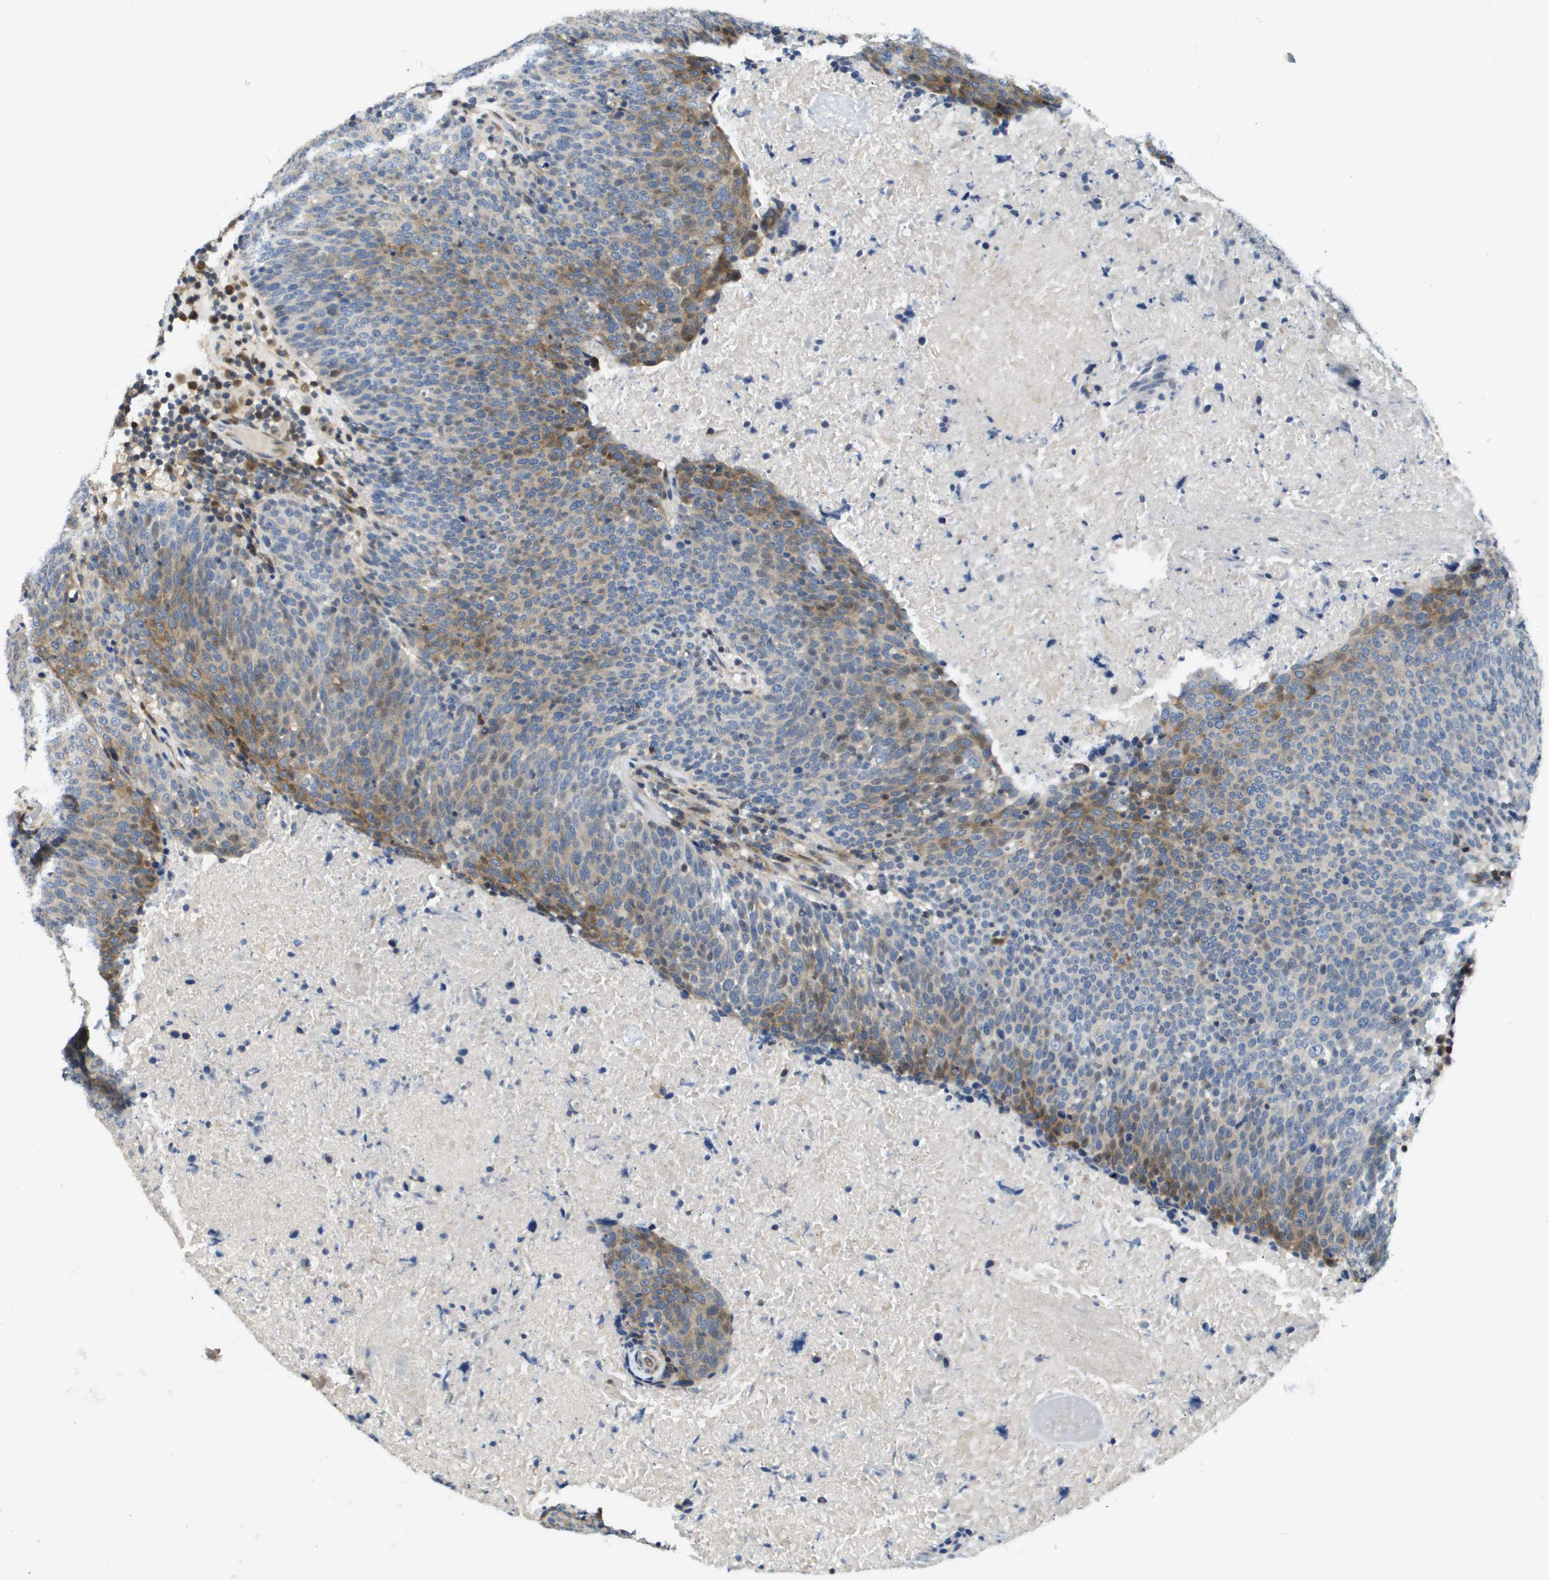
{"staining": {"intensity": "moderate", "quantity": "25%-75%", "location": "cytoplasmic/membranous,nuclear"}, "tissue": "head and neck cancer", "cell_type": "Tumor cells", "image_type": "cancer", "snomed": [{"axis": "morphology", "description": "Squamous cell carcinoma, NOS"}, {"axis": "morphology", "description": "Squamous cell carcinoma, metastatic, NOS"}, {"axis": "topography", "description": "Lymph node"}, {"axis": "topography", "description": "Head-Neck"}], "caption": "Immunohistochemistry (IHC) micrograph of head and neck cancer (metastatic squamous cell carcinoma) stained for a protein (brown), which displays medium levels of moderate cytoplasmic/membranous and nuclear positivity in approximately 25%-75% of tumor cells.", "gene": "SCN4B", "patient": {"sex": "male", "age": 62}}